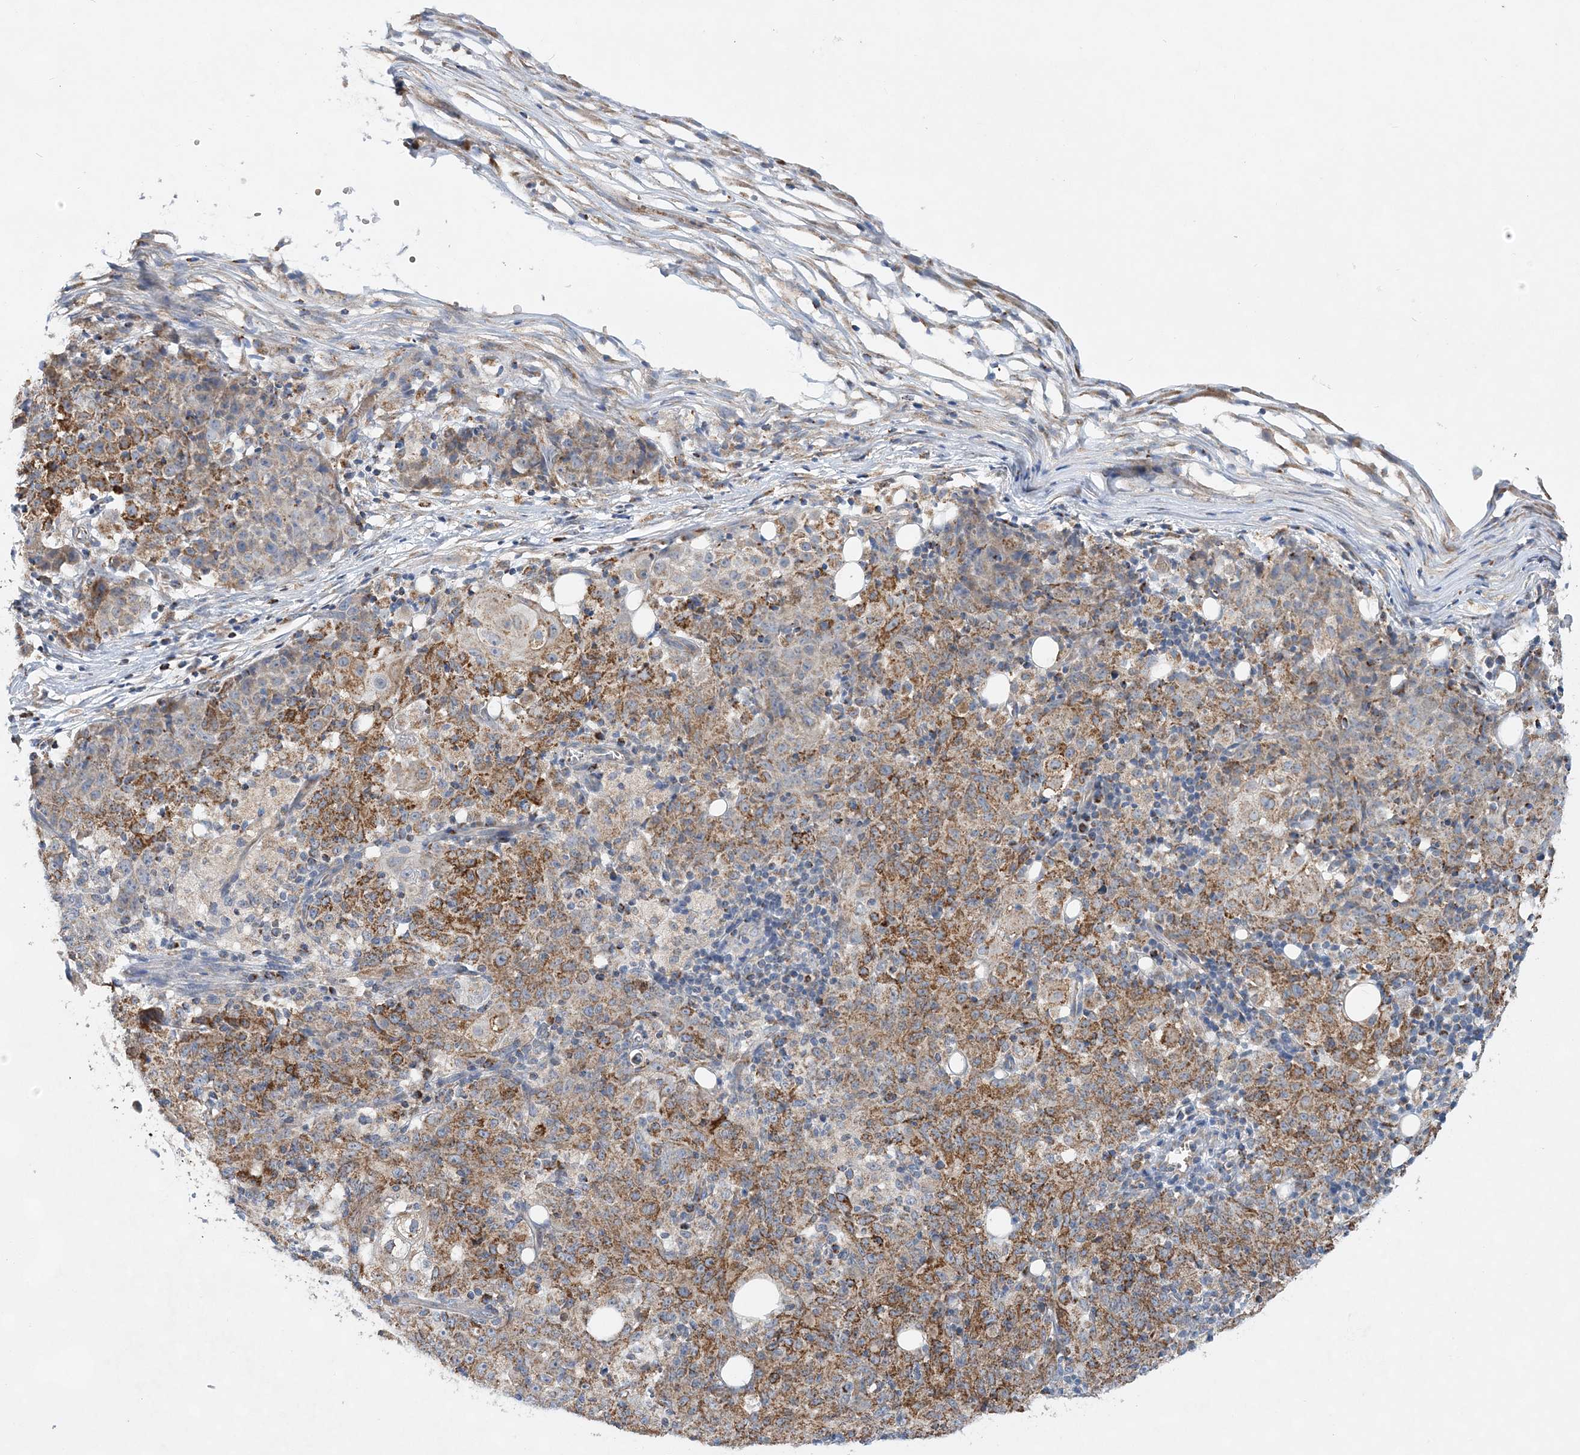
{"staining": {"intensity": "moderate", "quantity": ">75%", "location": "cytoplasmic/membranous"}, "tissue": "ovarian cancer", "cell_type": "Tumor cells", "image_type": "cancer", "snomed": [{"axis": "morphology", "description": "Carcinoma, endometroid"}, {"axis": "topography", "description": "Ovary"}], "caption": "Immunohistochemistry staining of ovarian endometroid carcinoma, which displays medium levels of moderate cytoplasmic/membranous positivity in about >75% of tumor cells indicating moderate cytoplasmic/membranous protein staining. The staining was performed using DAB (3,3'-diaminobenzidine) (brown) for protein detection and nuclei were counterstained in hematoxylin (blue).", "gene": "TRAPPC13", "patient": {"sex": "female", "age": 42}}